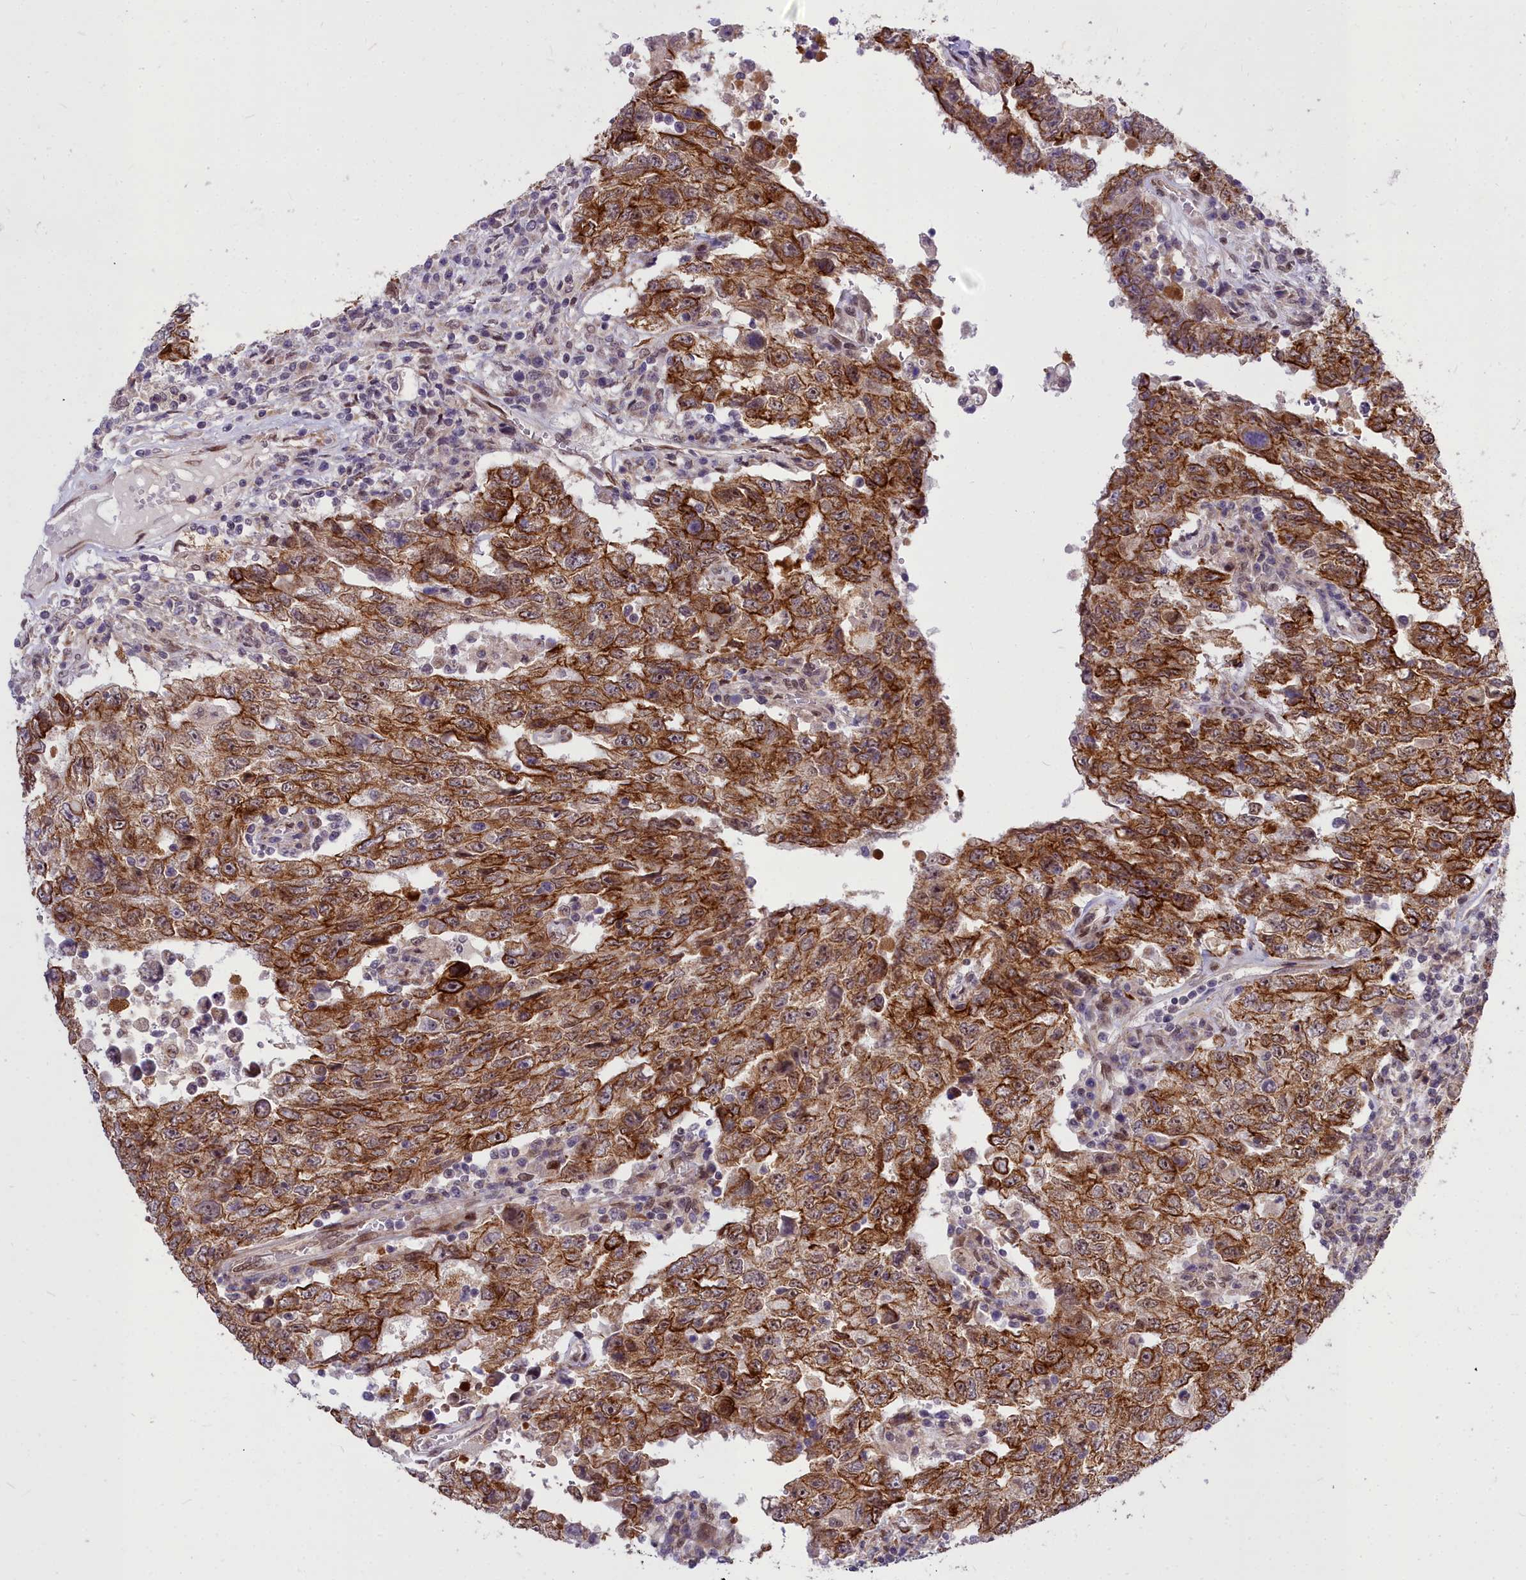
{"staining": {"intensity": "moderate", "quantity": ">75%", "location": "cytoplasmic/membranous"}, "tissue": "testis cancer", "cell_type": "Tumor cells", "image_type": "cancer", "snomed": [{"axis": "morphology", "description": "Carcinoma, Embryonal, NOS"}, {"axis": "topography", "description": "Testis"}], "caption": "Embryonal carcinoma (testis) stained with DAB (3,3'-diaminobenzidine) immunohistochemistry (IHC) exhibits medium levels of moderate cytoplasmic/membranous staining in approximately >75% of tumor cells. (DAB IHC, brown staining for protein, blue staining for nuclei).", "gene": "ABCB8", "patient": {"sex": "male", "age": 26}}